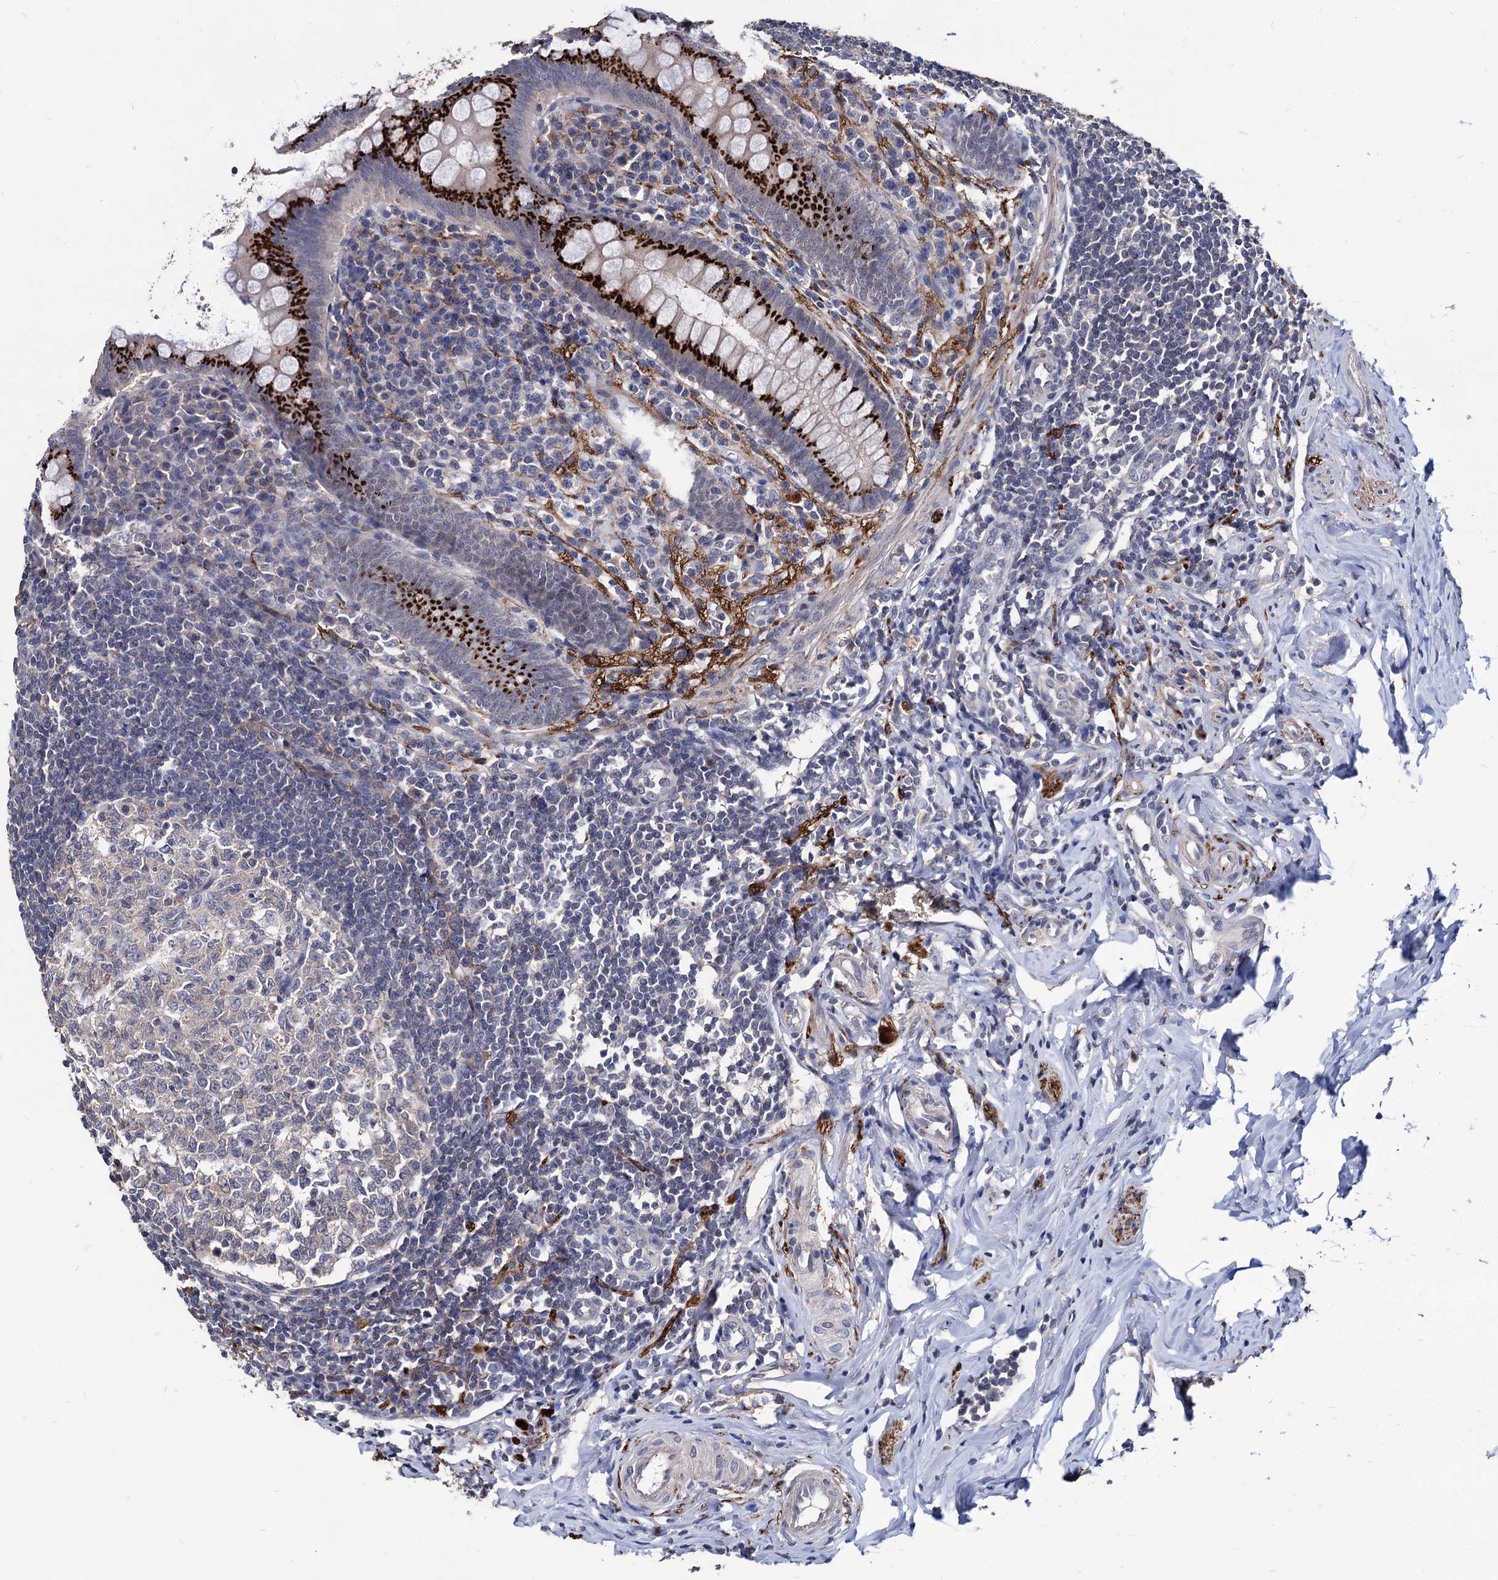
{"staining": {"intensity": "strong", "quantity": ">75%", "location": "cytoplasmic/membranous"}, "tissue": "appendix", "cell_type": "Glandular cells", "image_type": "normal", "snomed": [{"axis": "morphology", "description": "Normal tissue, NOS"}, {"axis": "topography", "description": "Appendix"}], "caption": "High-magnification brightfield microscopy of benign appendix stained with DAB (3,3'-diaminobenzidine) (brown) and counterstained with hematoxylin (blue). glandular cells exhibit strong cytoplasmic/membranous expression is present in approximately>75% of cells. (DAB (3,3'-diaminobenzidine) IHC, brown staining for protein, blue staining for nuclei).", "gene": "ESD", "patient": {"sex": "female", "age": 33}}